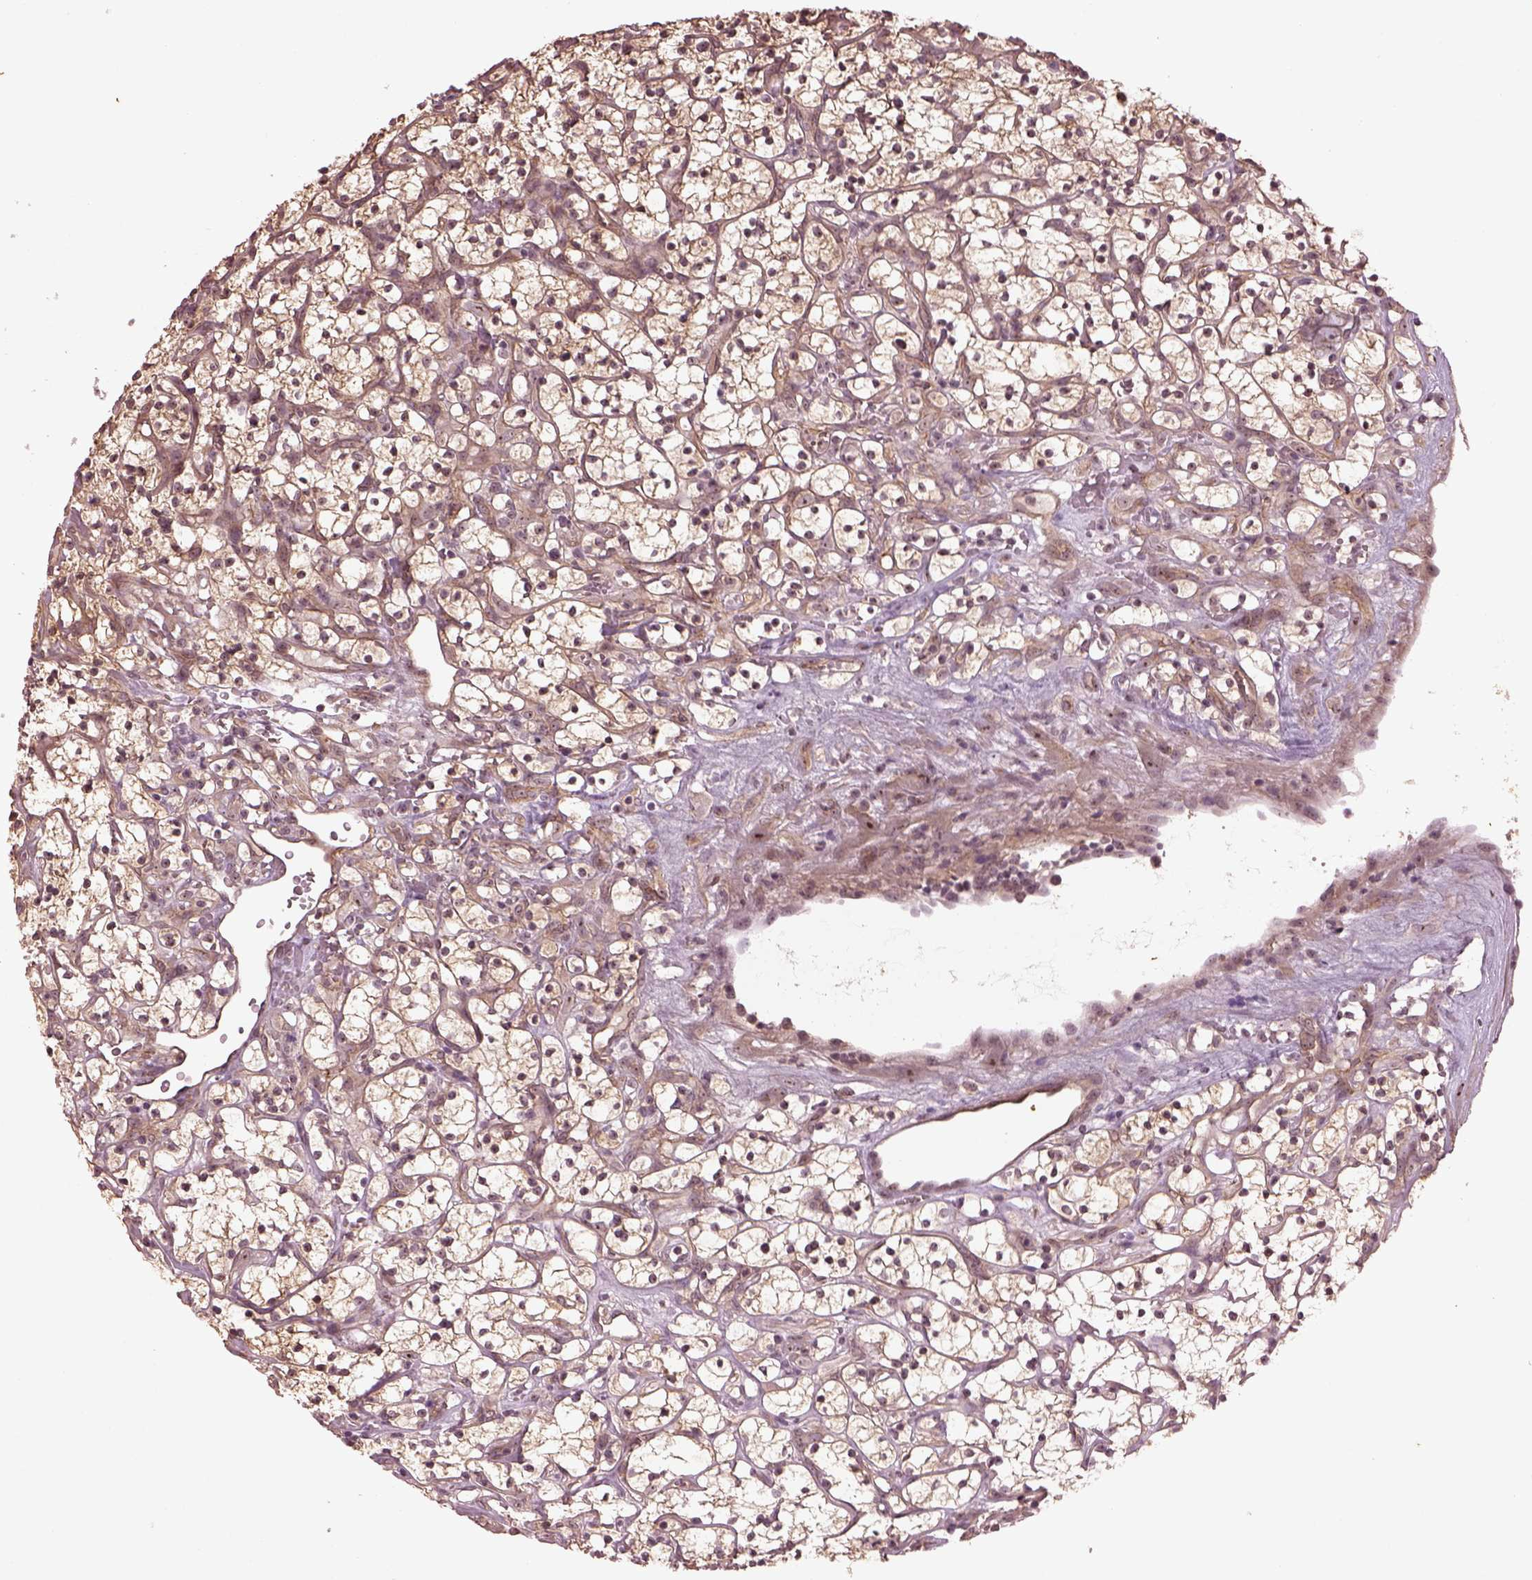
{"staining": {"intensity": "moderate", "quantity": "<25%", "location": "nuclear"}, "tissue": "renal cancer", "cell_type": "Tumor cells", "image_type": "cancer", "snomed": [{"axis": "morphology", "description": "Adenocarcinoma, NOS"}, {"axis": "topography", "description": "Kidney"}], "caption": "Moderate nuclear staining for a protein is seen in approximately <25% of tumor cells of renal adenocarcinoma using immunohistochemistry (IHC).", "gene": "GNRH1", "patient": {"sex": "female", "age": 64}}